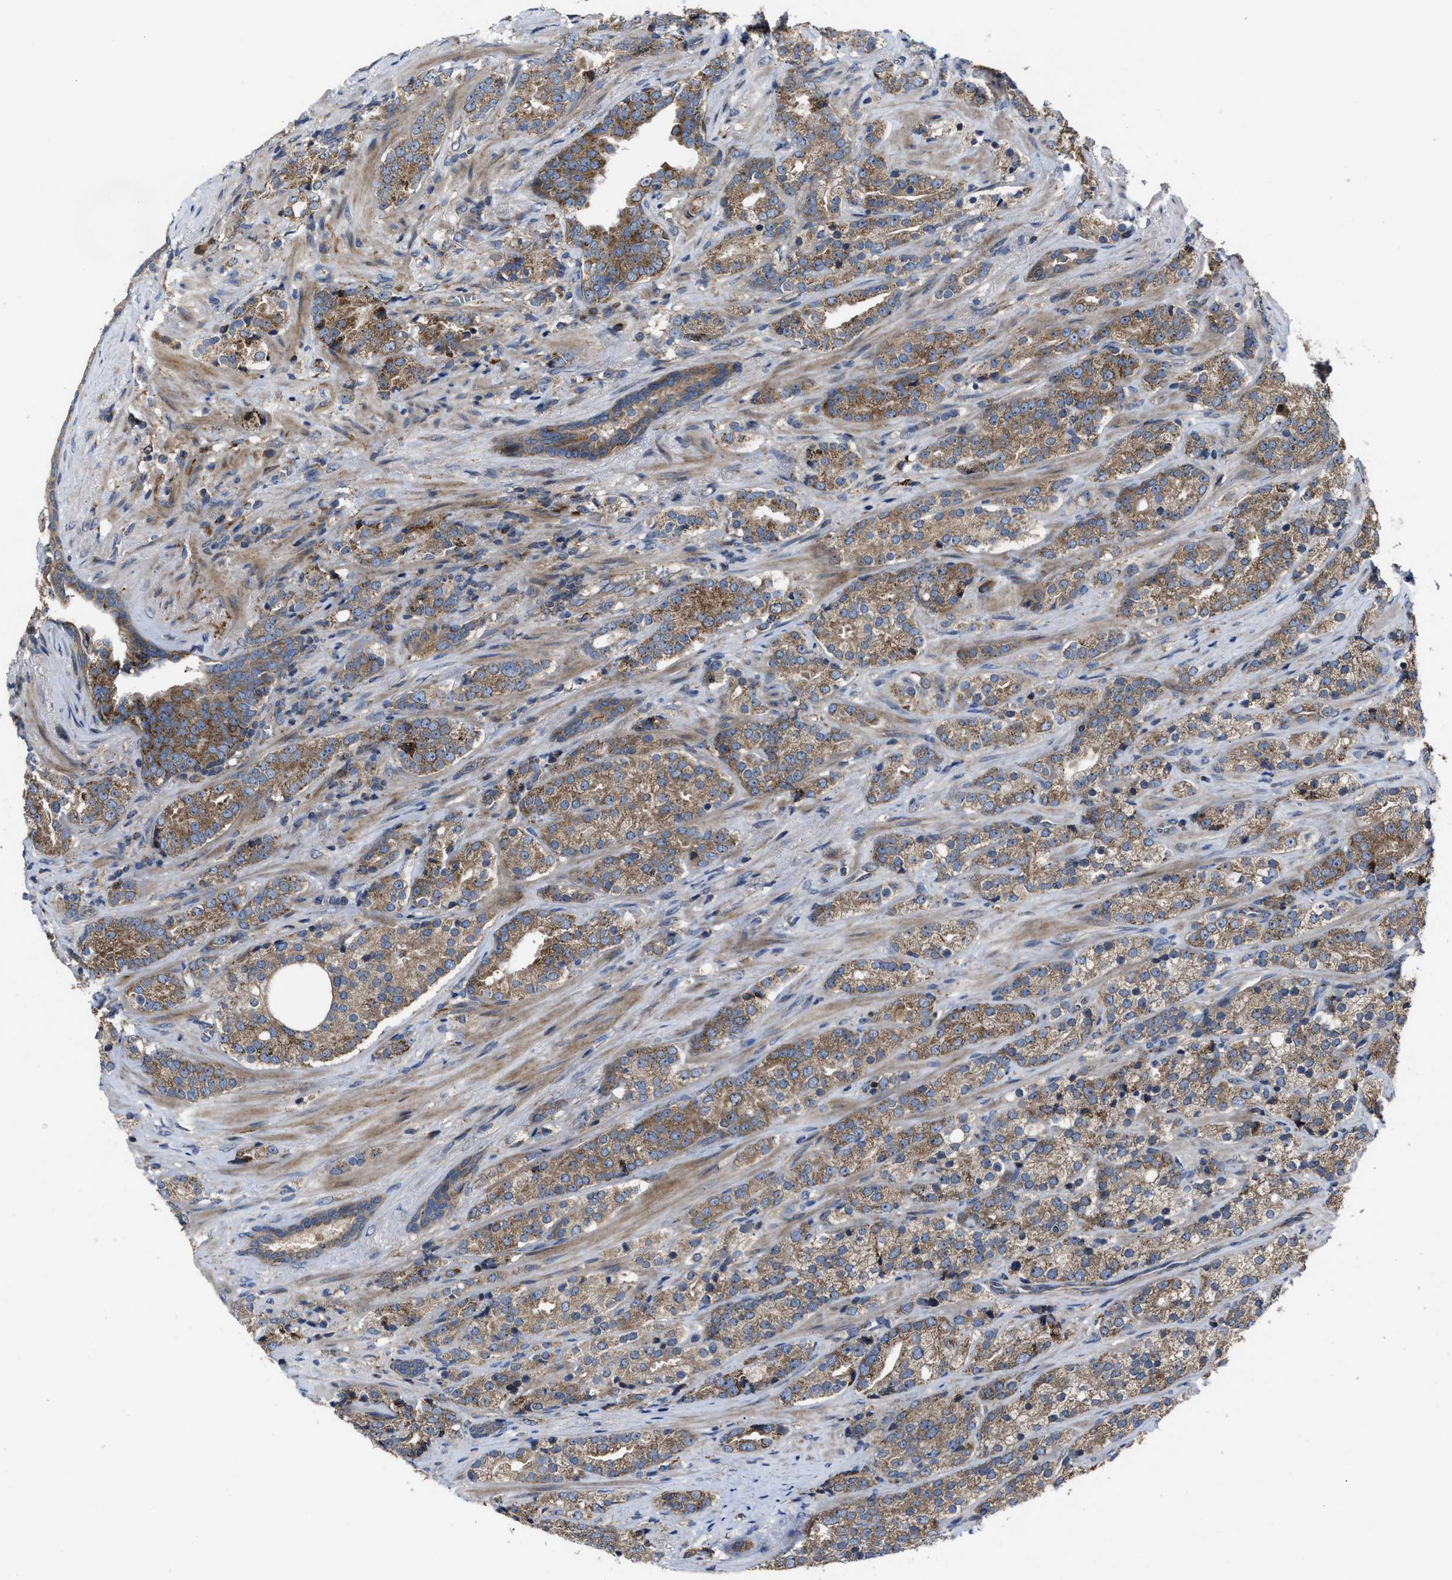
{"staining": {"intensity": "weak", "quantity": ">75%", "location": "cytoplasmic/membranous"}, "tissue": "prostate cancer", "cell_type": "Tumor cells", "image_type": "cancer", "snomed": [{"axis": "morphology", "description": "Adenocarcinoma, High grade"}, {"axis": "topography", "description": "Prostate"}], "caption": "The micrograph reveals a brown stain indicating the presence of a protein in the cytoplasmic/membranous of tumor cells in prostate adenocarcinoma (high-grade).", "gene": "PASK", "patient": {"sex": "male", "age": 71}}